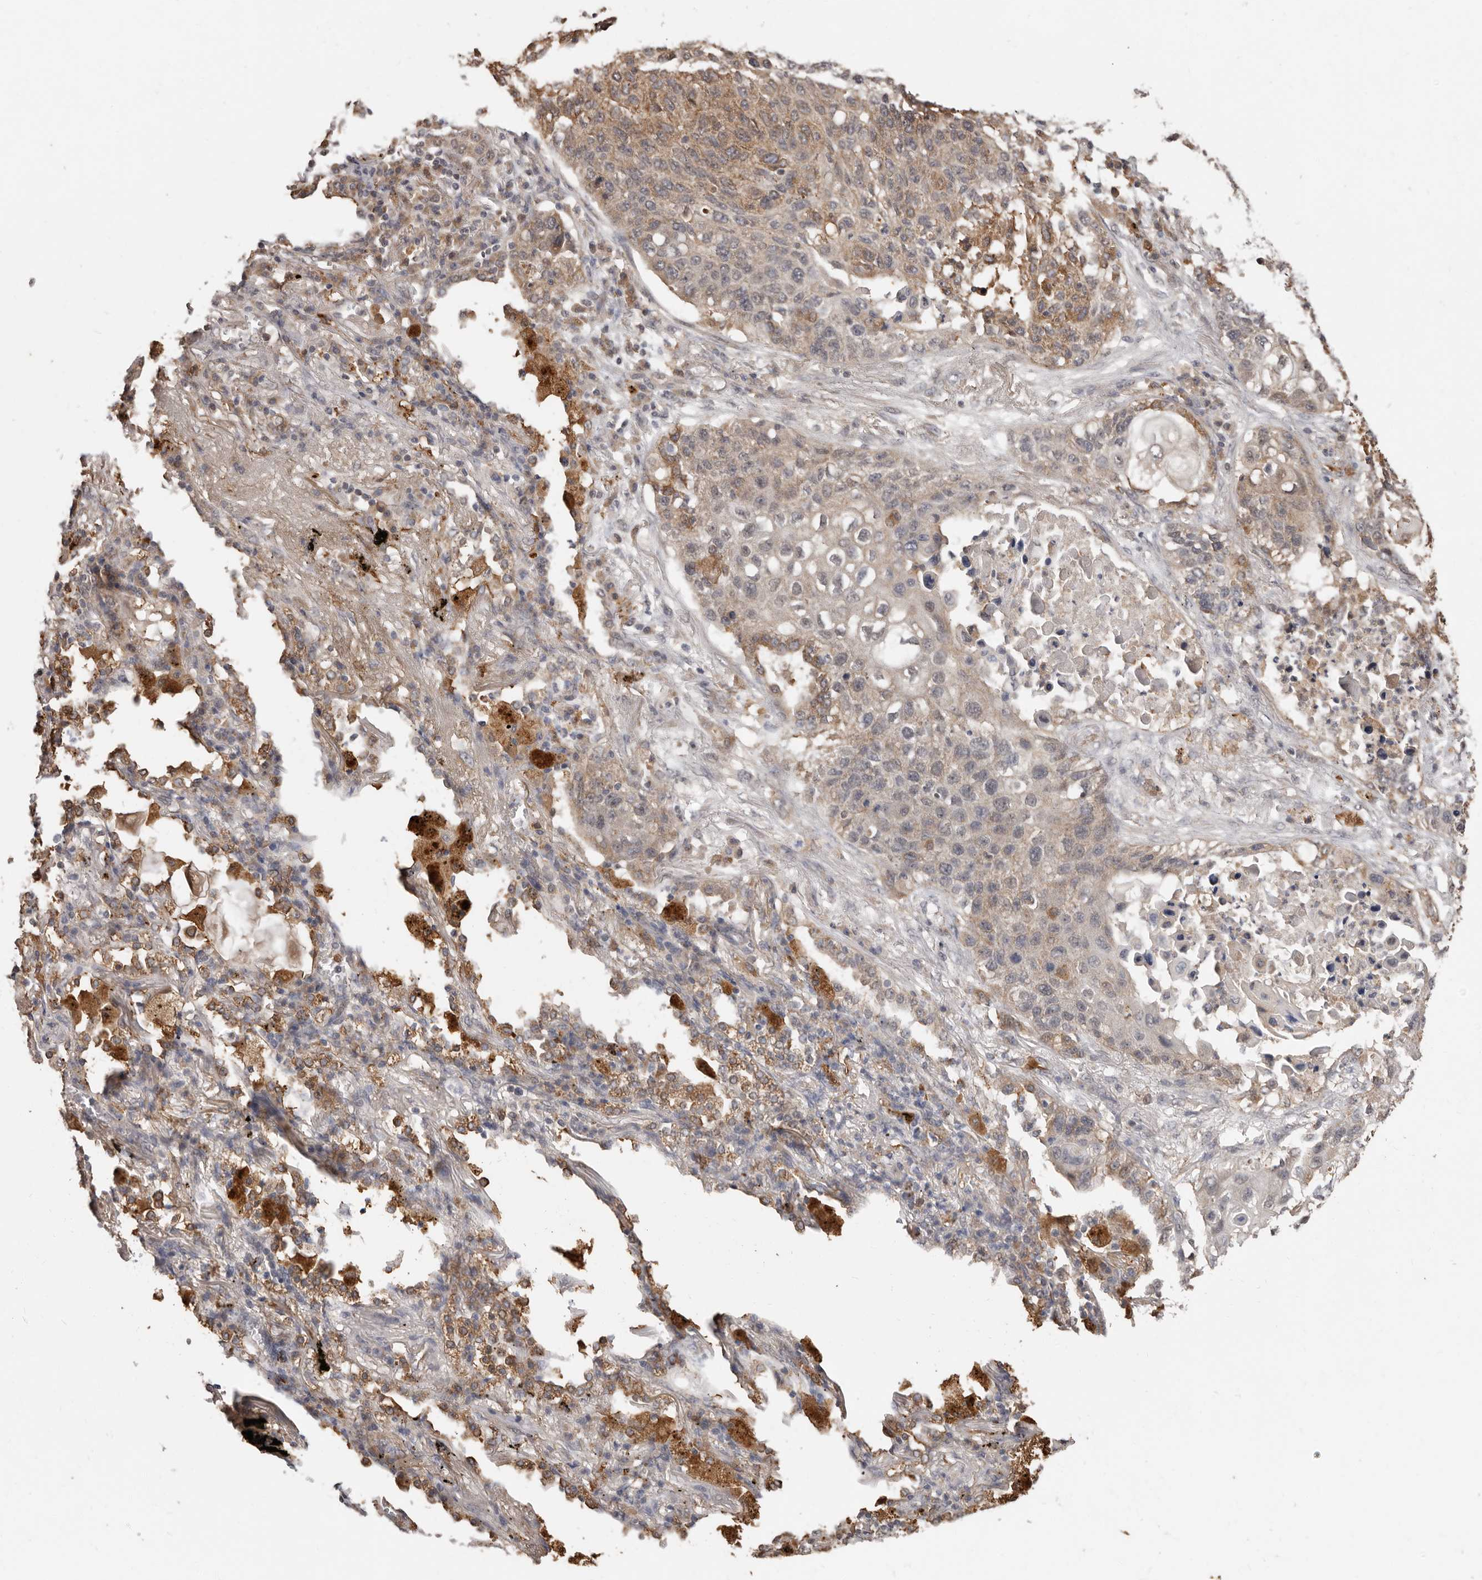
{"staining": {"intensity": "moderate", "quantity": "<25%", "location": "cytoplasmic/membranous"}, "tissue": "lung cancer", "cell_type": "Tumor cells", "image_type": "cancer", "snomed": [{"axis": "morphology", "description": "Squamous cell carcinoma, NOS"}, {"axis": "topography", "description": "Lung"}], "caption": "Immunohistochemical staining of human squamous cell carcinoma (lung) displays low levels of moderate cytoplasmic/membranous staining in approximately <25% of tumor cells.", "gene": "RSPO2", "patient": {"sex": "female", "age": 63}}